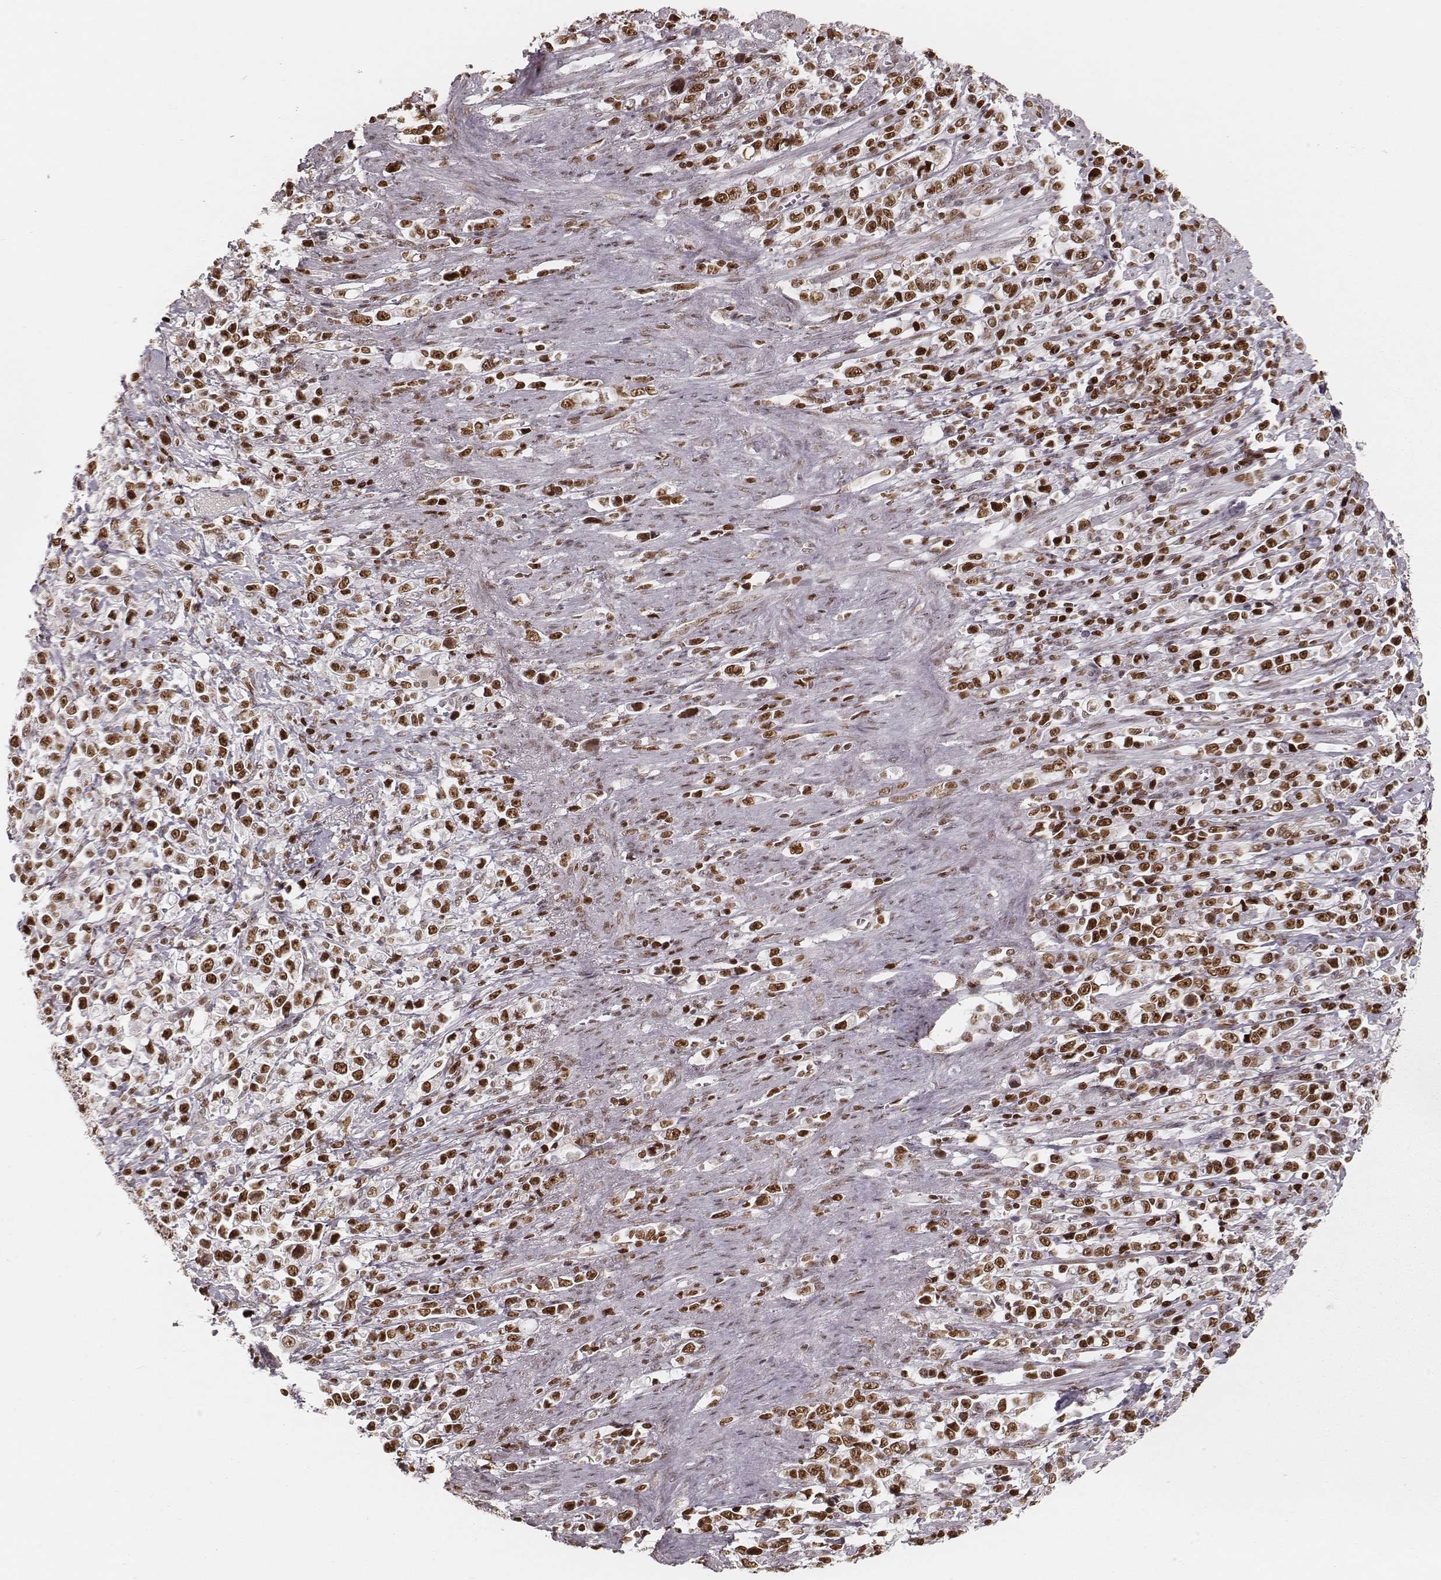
{"staining": {"intensity": "strong", "quantity": ">75%", "location": "nuclear"}, "tissue": "stomach cancer", "cell_type": "Tumor cells", "image_type": "cancer", "snomed": [{"axis": "morphology", "description": "Adenocarcinoma, NOS"}, {"axis": "topography", "description": "Stomach"}], "caption": "Stomach cancer (adenocarcinoma) stained for a protein exhibits strong nuclear positivity in tumor cells.", "gene": "PARP1", "patient": {"sex": "male", "age": 63}}